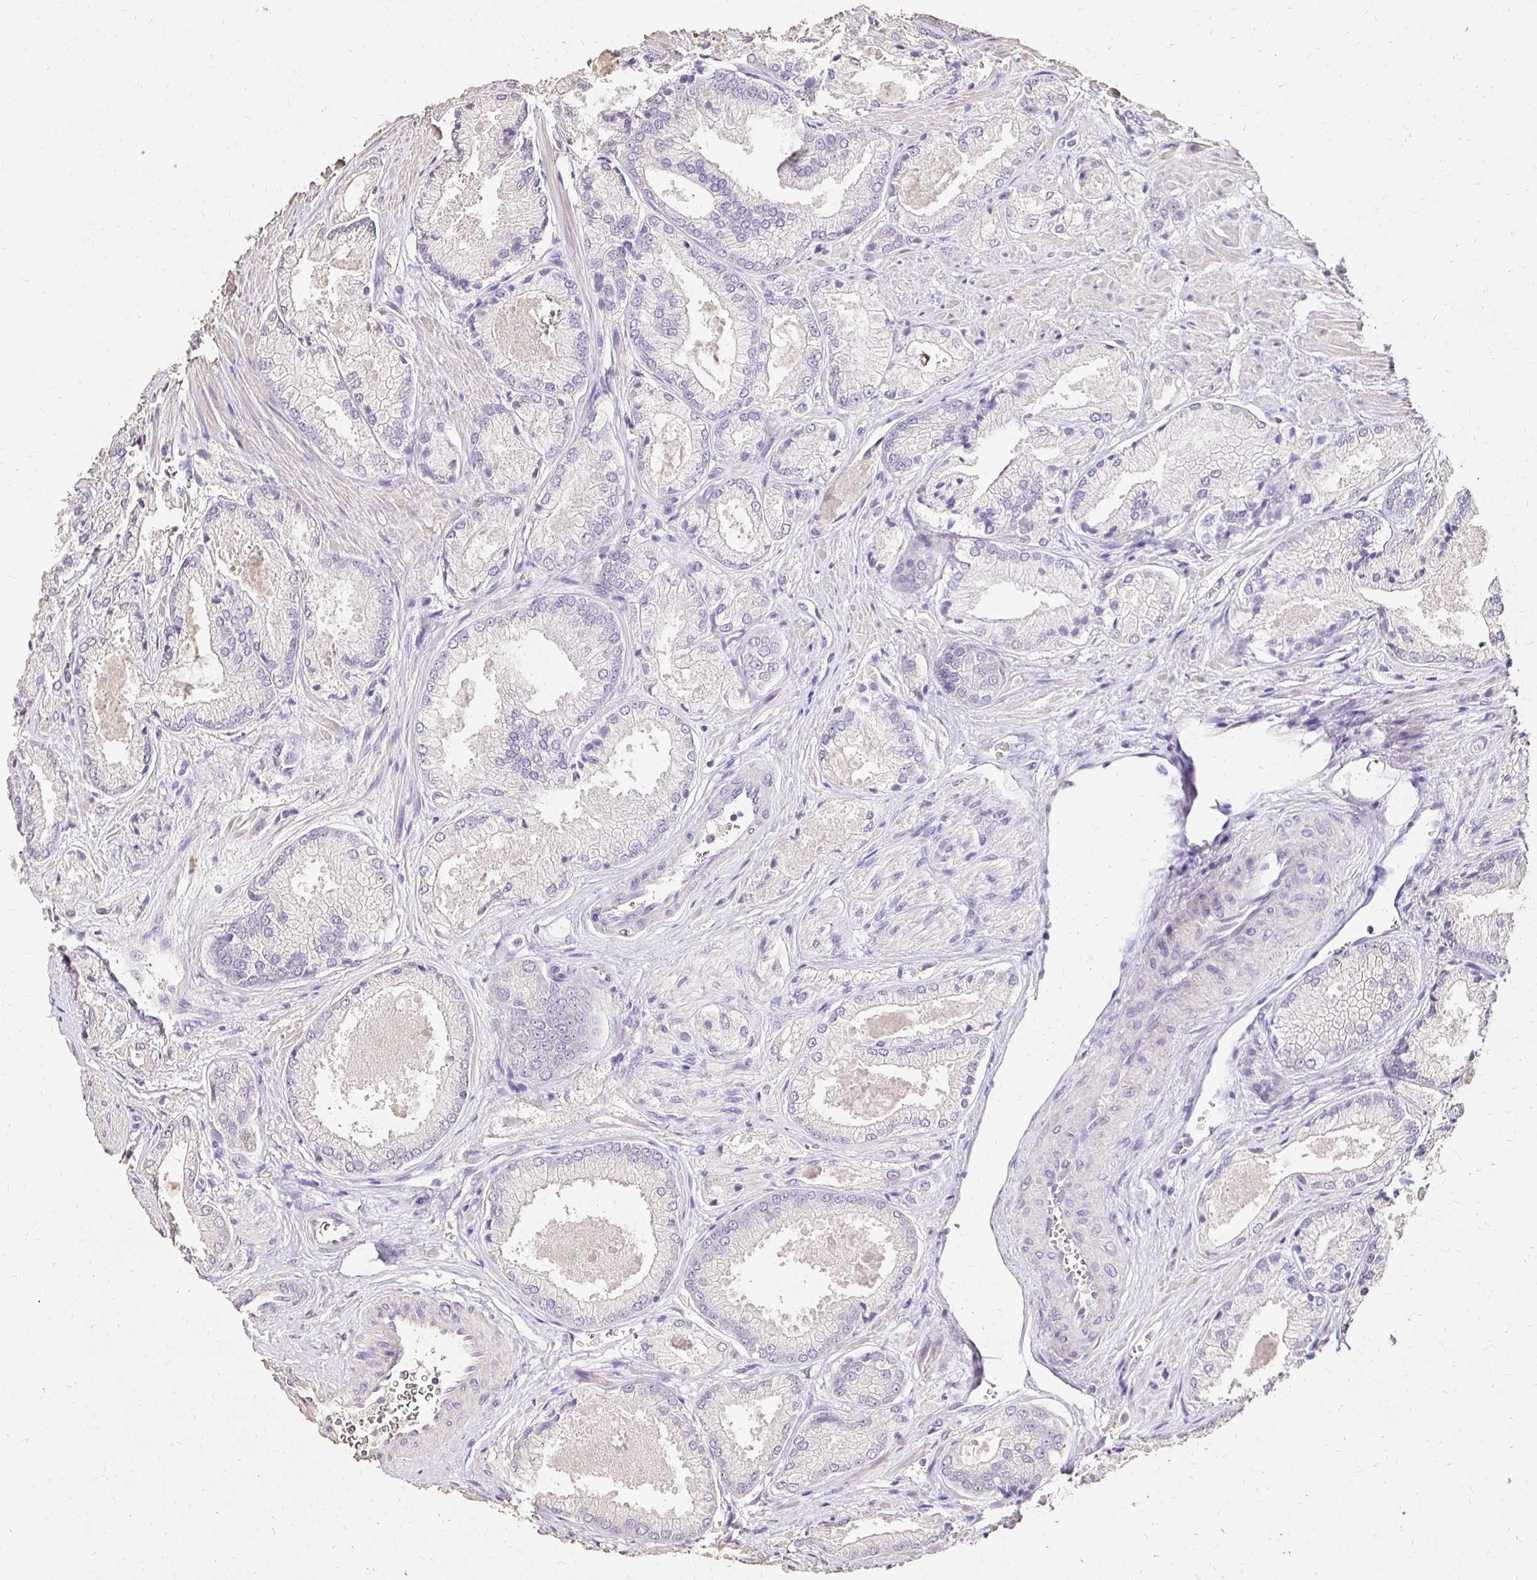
{"staining": {"intensity": "negative", "quantity": "none", "location": "none"}, "tissue": "prostate cancer", "cell_type": "Tumor cells", "image_type": "cancer", "snomed": [{"axis": "morphology", "description": "Adenocarcinoma, High grade"}, {"axis": "topography", "description": "Prostate"}], "caption": "The micrograph demonstrates no significant positivity in tumor cells of prostate high-grade adenocarcinoma. The staining was performed using DAB to visualize the protein expression in brown, while the nuclei were stained in blue with hematoxylin (Magnification: 20x).", "gene": "UGT1A6", "patient": {"sex": "male", "age": 68}}